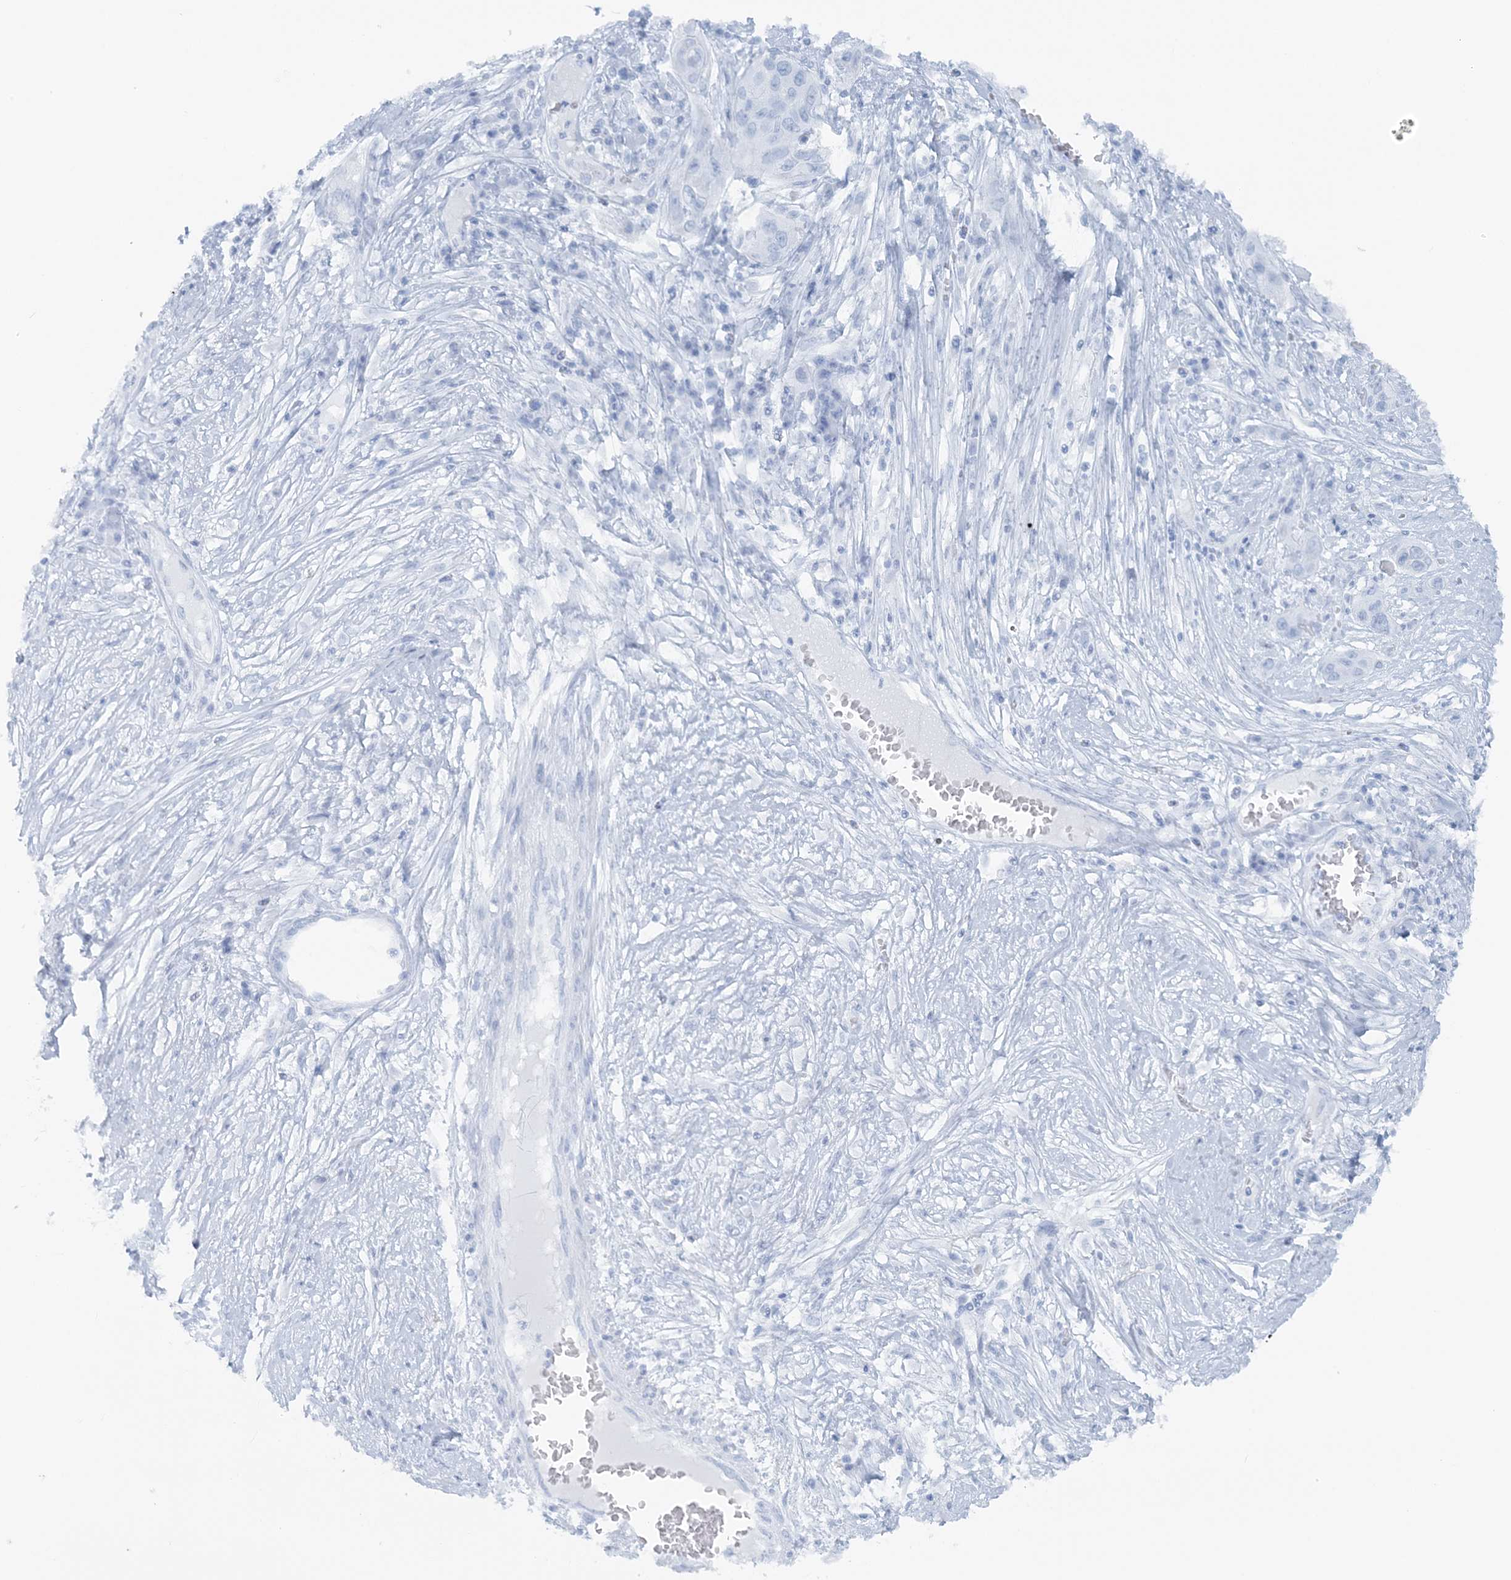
{"staining": {"intensity": "negative", "quantity": "none", "location": "none"}, "tissue": "skin cancer", "cell_type": "Tumor cells", "image_type": "cancer", "snomed": [{"axis": "morphology", "description": "Squamous cell carcinoma, NOS"}, {"axis": "topography", "description": "Skin"}], "caption": "Immunohistochemistry image of neoplastic tissue: human squamous cell carcinoma (skin) stained with DAB (3,3'-diaminobenzidine) reveals no significant protein staining in tumor cells. (DAB IHC with hematoxylin counter stain).", "gene": "ATP11A", "patient": {"sex": "male", "age": 55}}